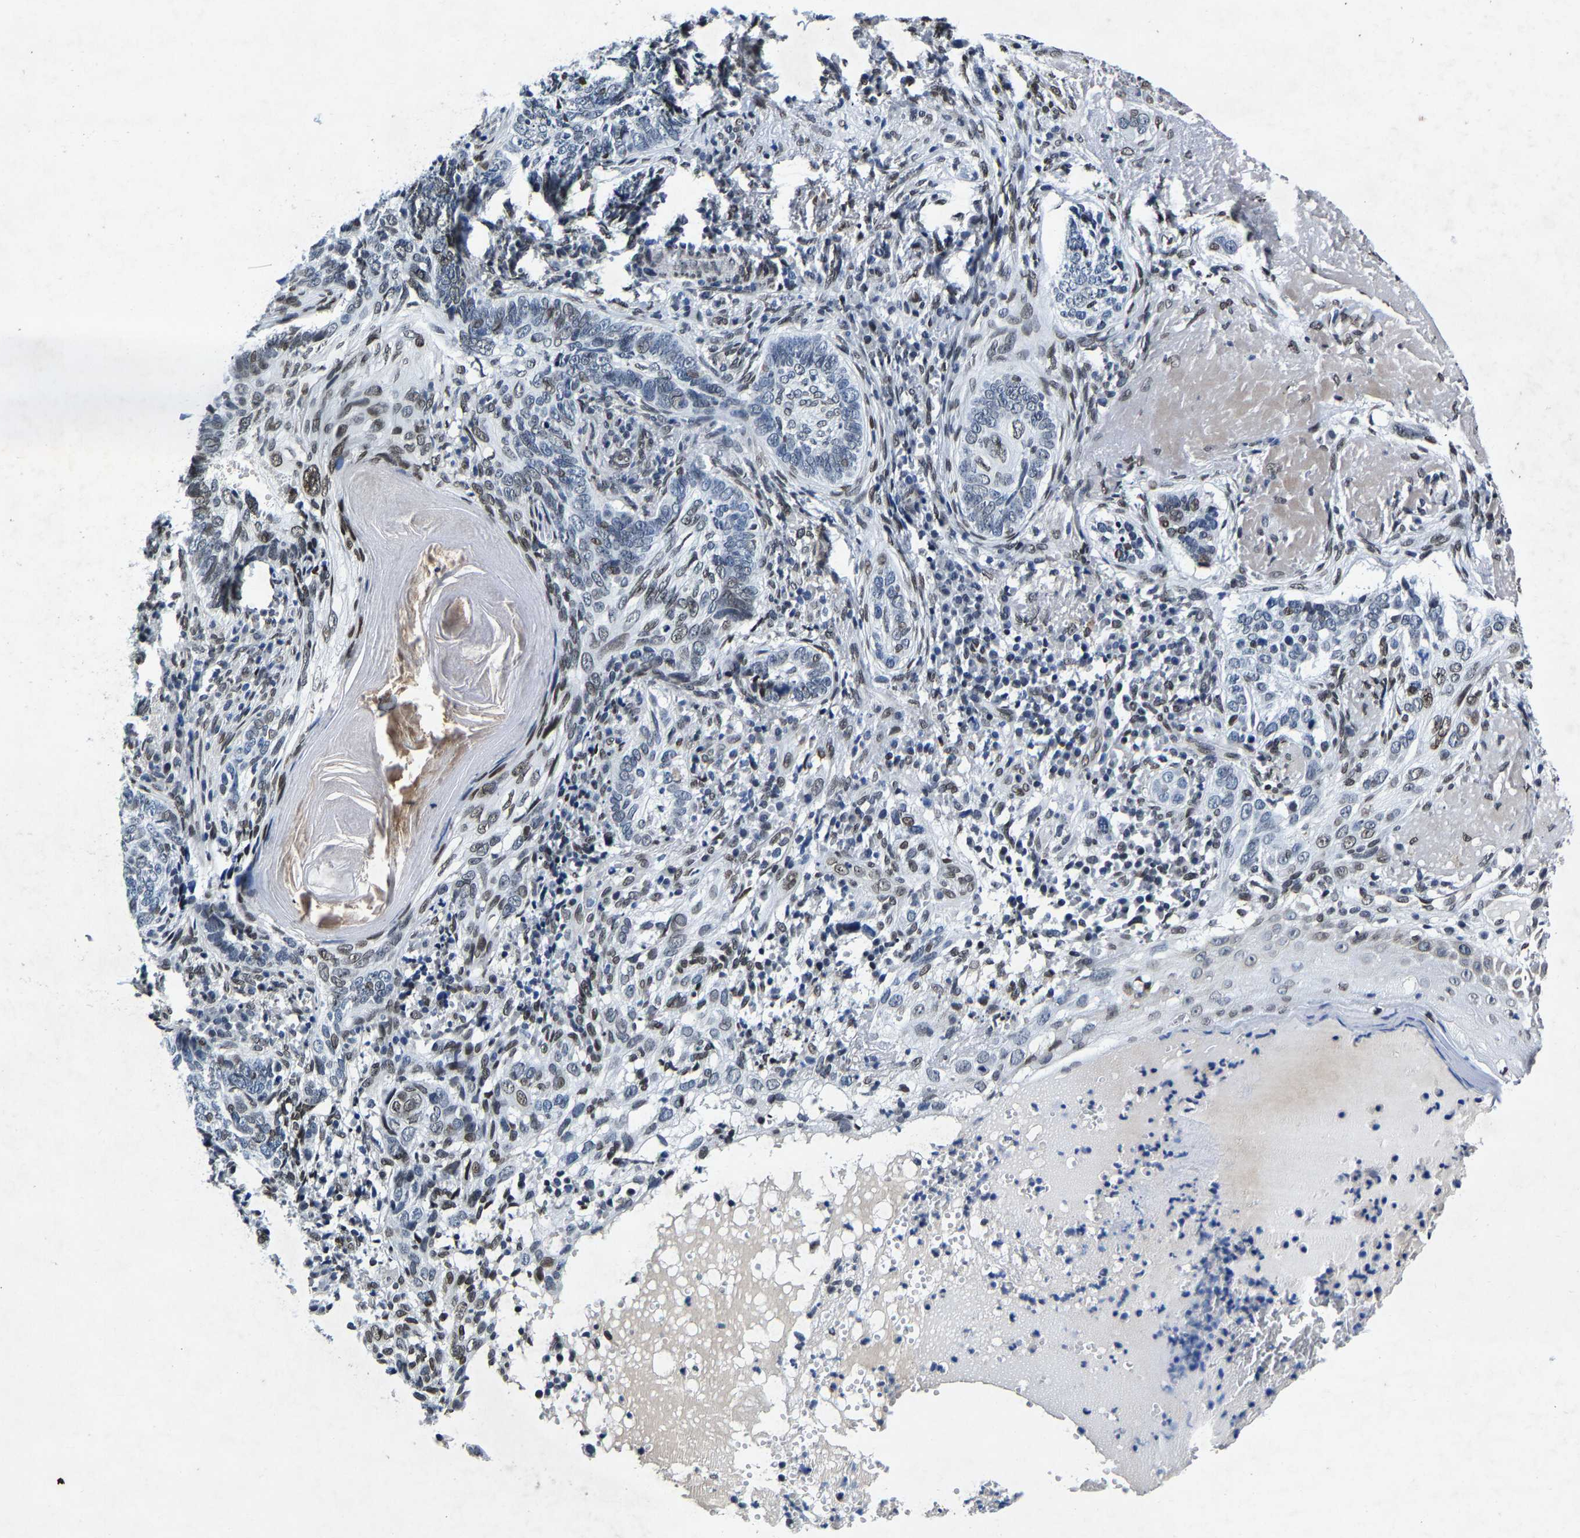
{"staining": {"intensity": "negative", "quantity": "none", "location": "none"}, "tissue": "skin cancer", "cell_type": "Tumor cells", "image_type": "cancer", "snomed": [{"axis": "morphology", "description": "Basal cell carcinoma"}, {"axis": "topography", "description": "Skin"}], "caption": "The IHC photomicrograph has no significant expression in tumor cells of basal cell carcinoma (skin) tissue.", "gene": "UBN2", "patient": {"sex": "female", "age": 89}}